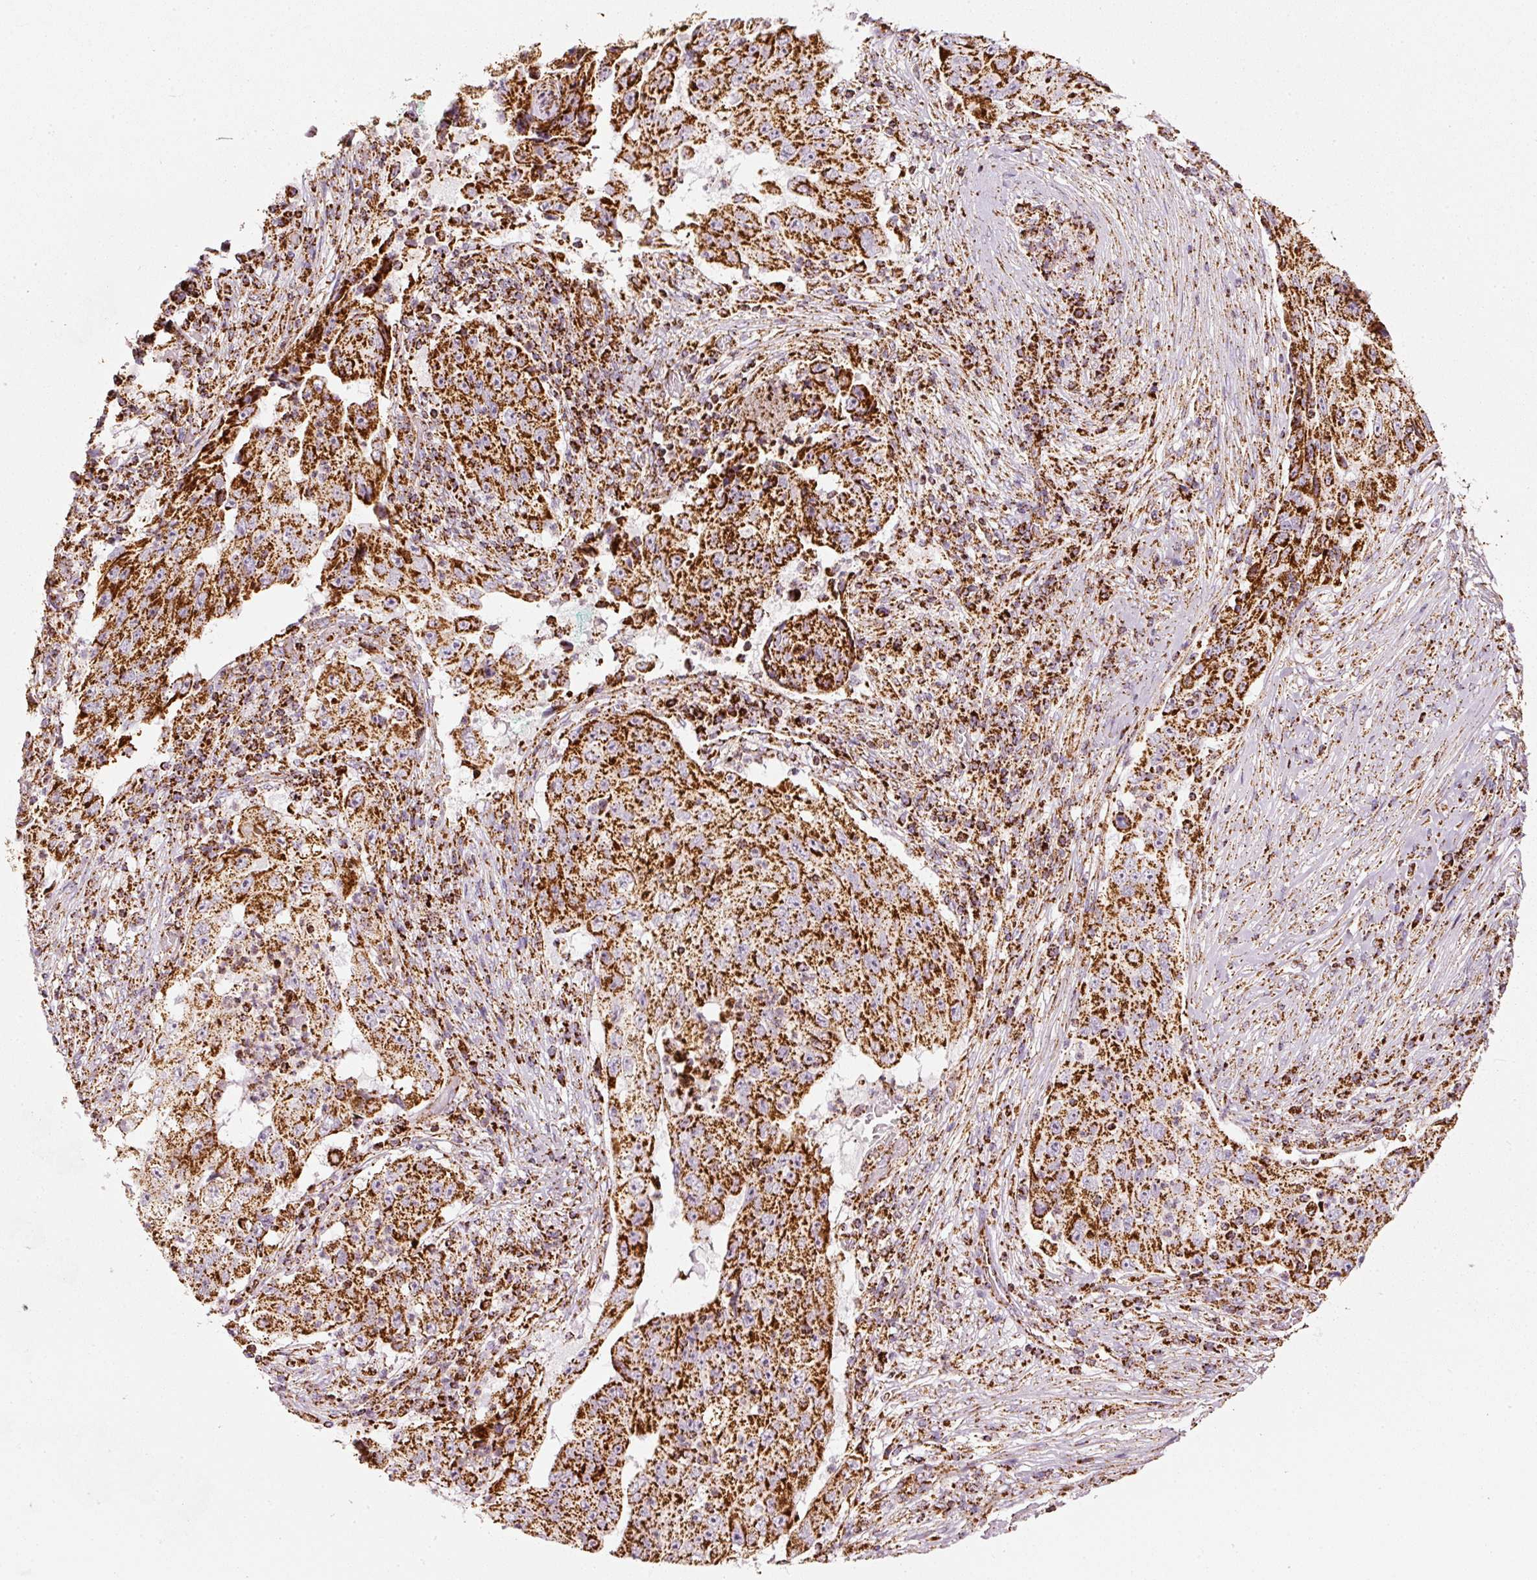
{"staining": {"intensity": "strong", "quantity": ">75%", "location": "cytoplasmic/membranous"}, "tissue": "lung cancer", "cell_type": "Tumor cells", "image_type": "cancer", "snomed": [{"axis": "morphology", "description": "Squamous cell carcinoma, NOS"}, {"axis": "topography", "description": "Lung"}], "caption": "Protein analysis of squamous cell carcinoma (lung) tissue exhibits strong cytoplasmic/membranous positivity in approximately >75% of tumor cells.", "gene": "UQCRC1", "patient": {"sex": "male", "age": 64}}